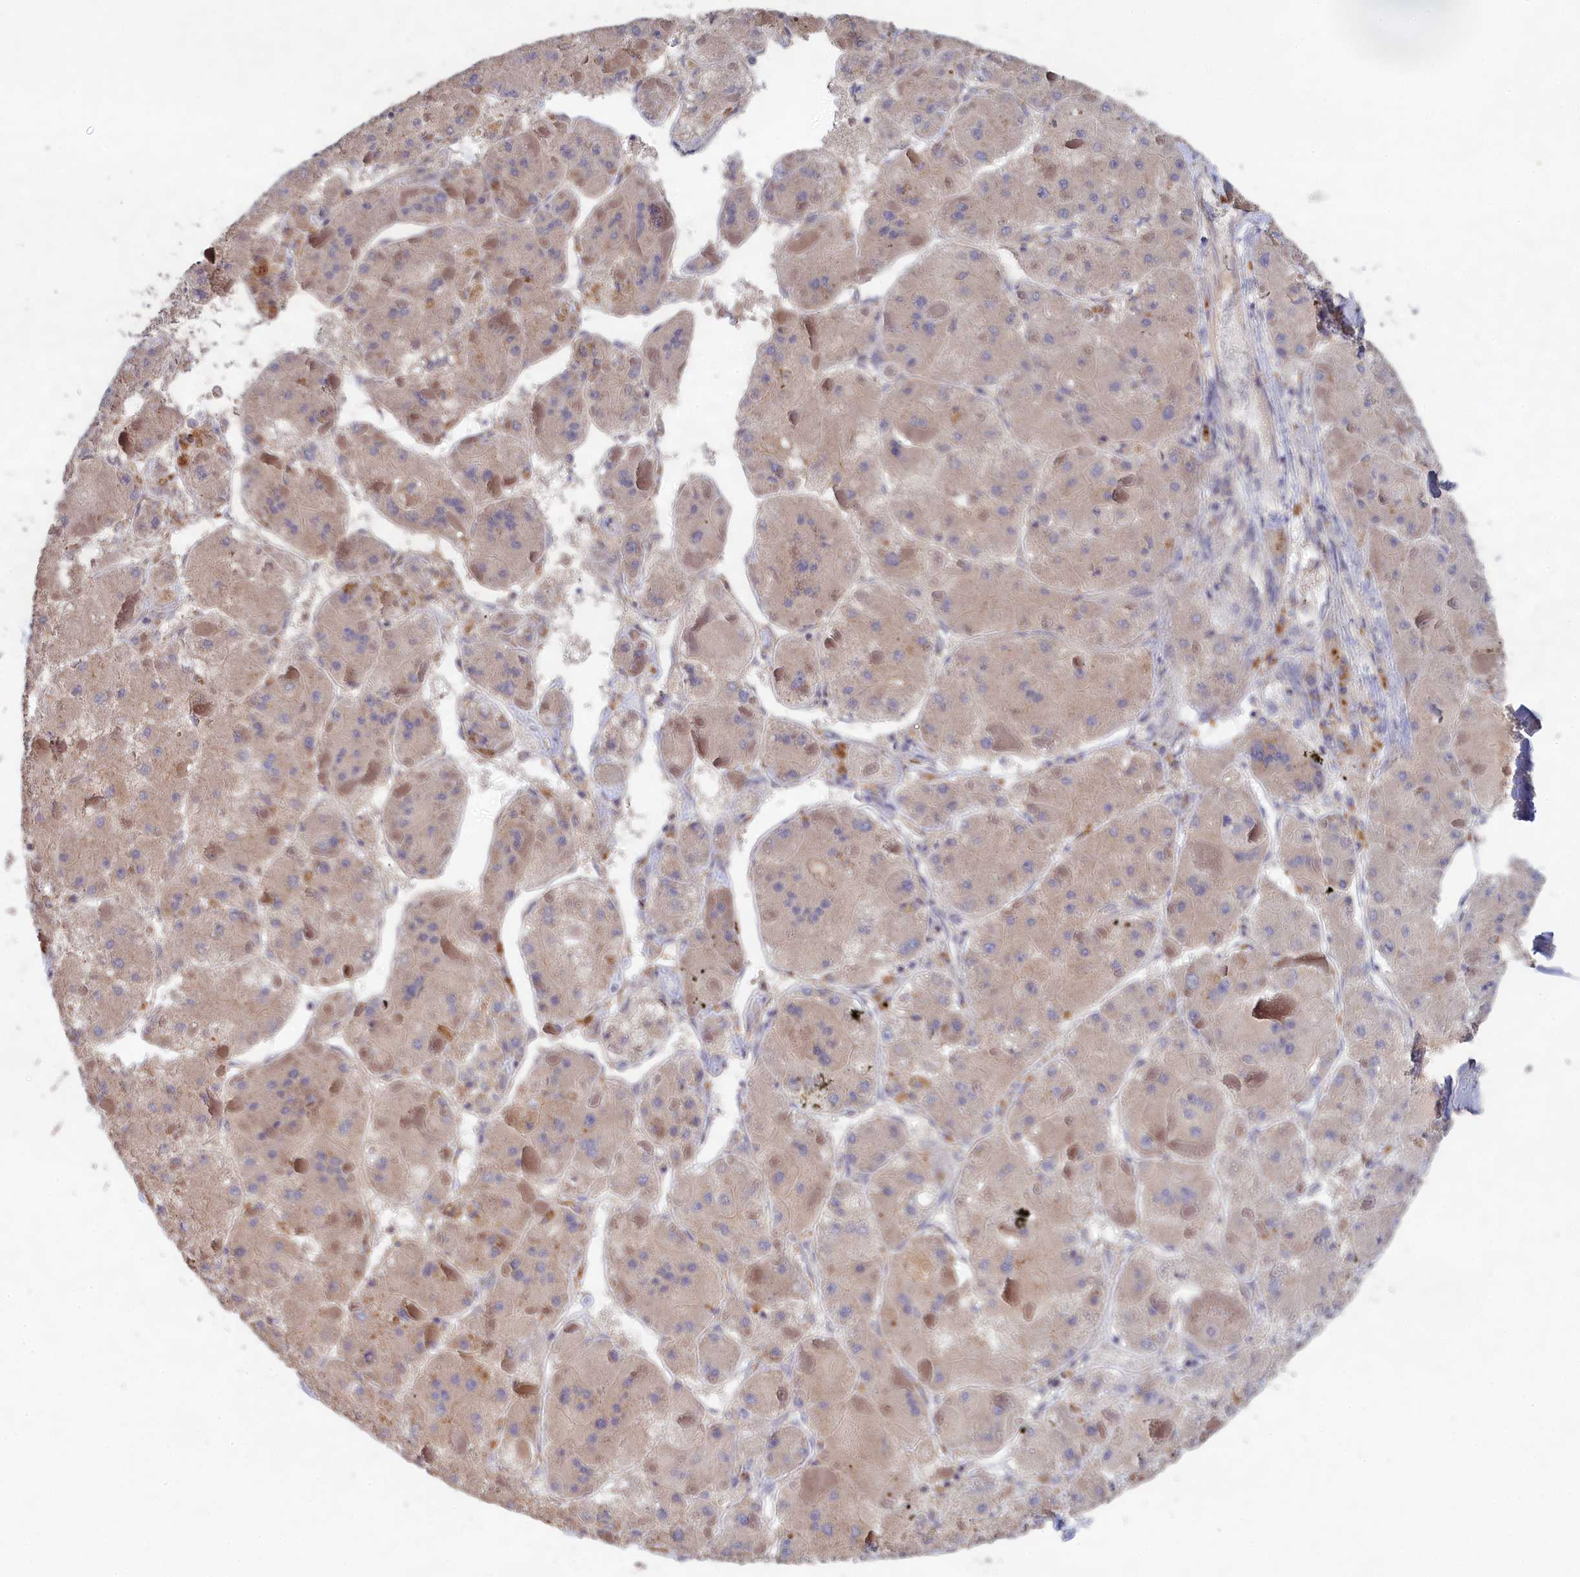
{"staining": {"intensity": "negative", "quantity": "none", "location": "none"}, "tissue": "liver cancer", "cell_type": "Tumor cells", "image_type": "cancer", "snomed": [{"axis": "morphology", "description": "Carcinoma, Hepatocellular, NOS"}, {"axis": "topography", "description": "Liver"}], "caption": "This image is of liver hepatocellular carcinoma stained with immunohistochemistry (IHC) to label a protein in brown with the nuclei are counter-stained blue. There is no positivity in tumor cells.", "gene": "CELF5", "patient": {"sex": "female", "age": 73}}